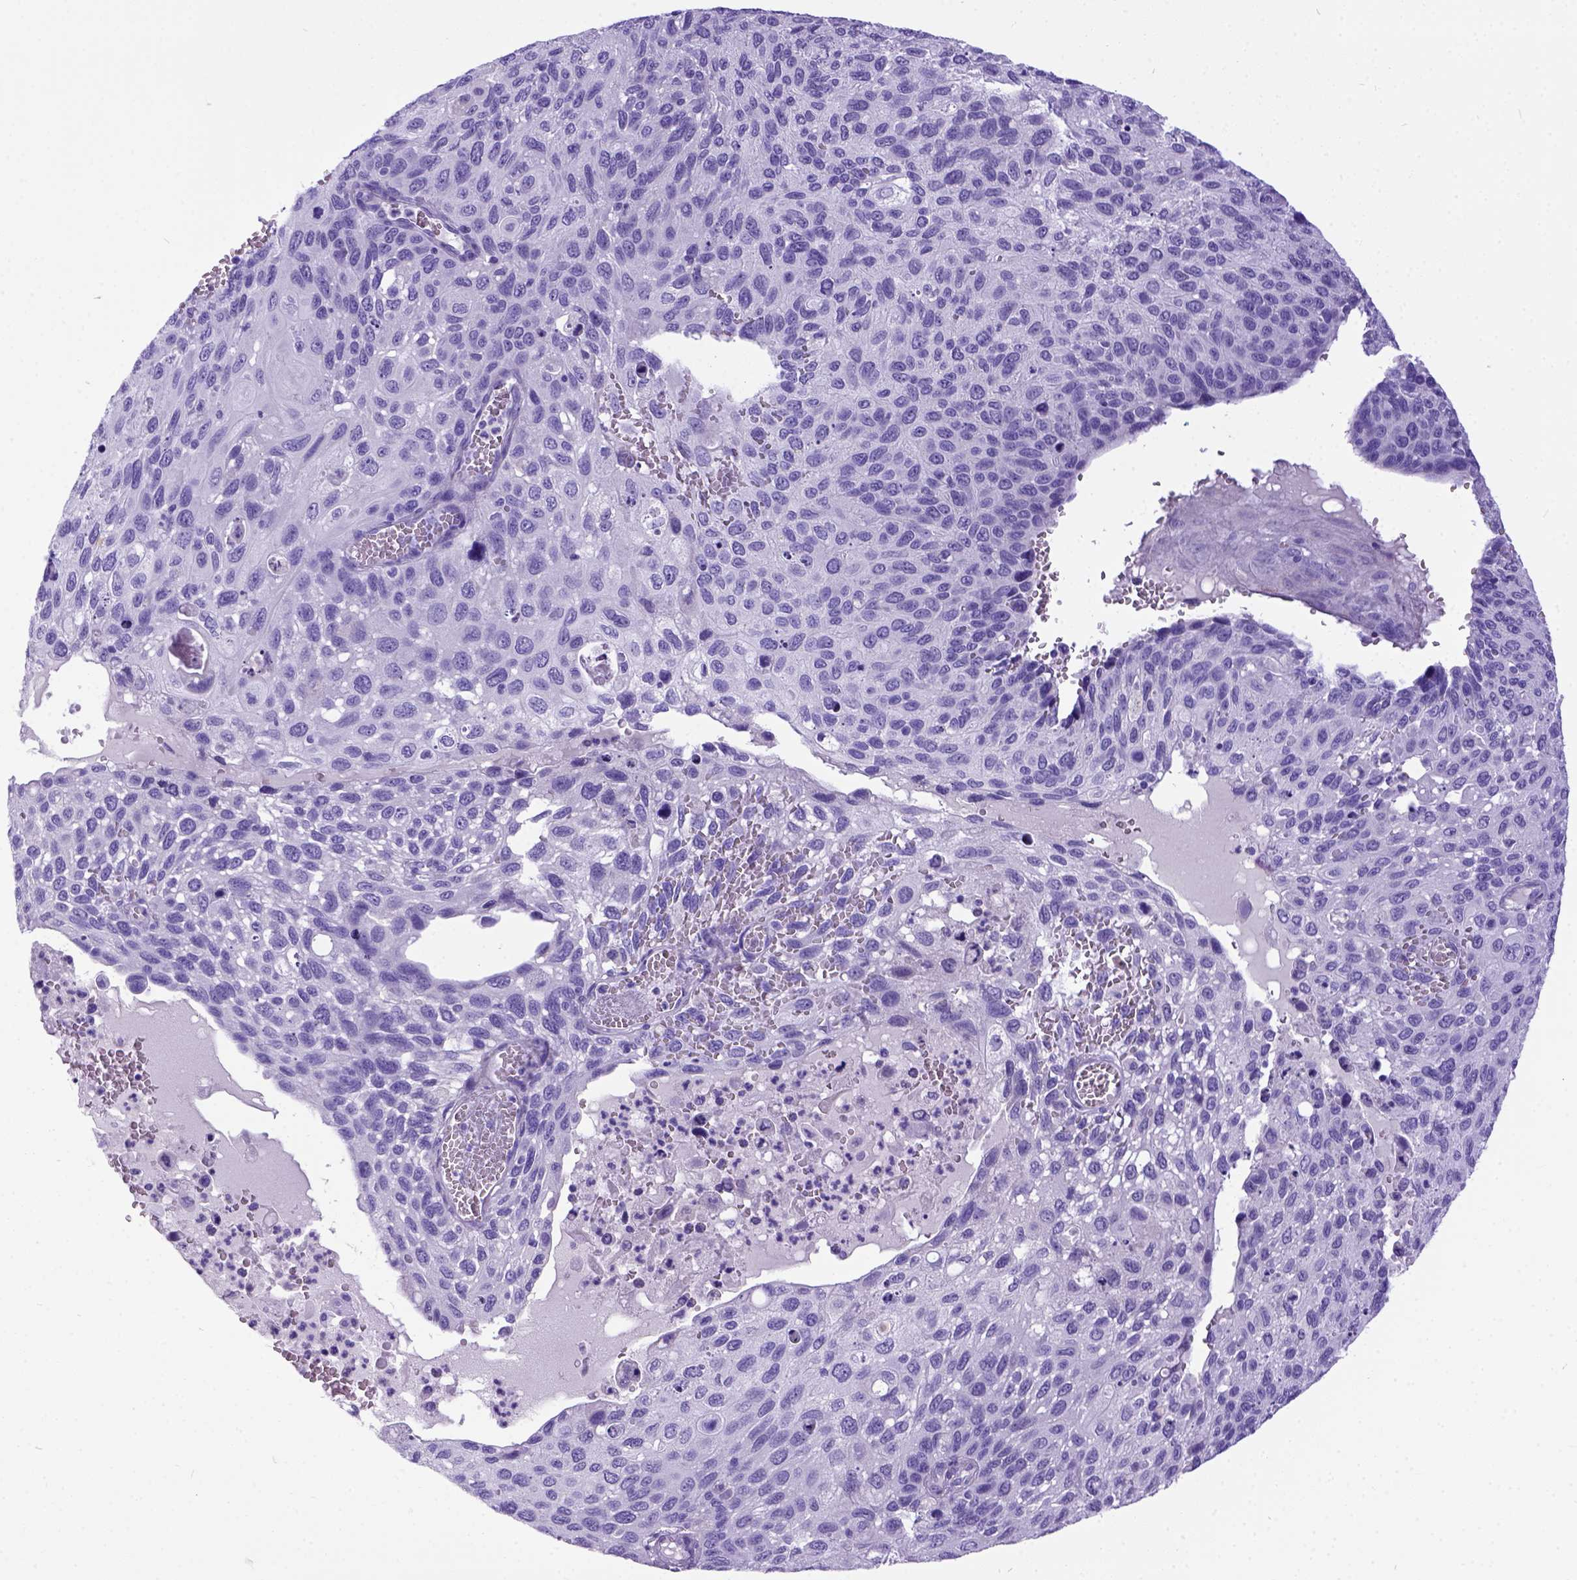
{"staining": {"intensity": "negative", "quantity": "none", "location": "none"}, "tissue": "cervical cancer", "cell_type": "Tumor cells", "image_type": "cancer", "snomed": [{"axis": "morphology", "description": "Squamous cell carcinoma, NOS"}, {"axis": "topography", "description": "Cervix"}], "caption": "Cervical cancer was stained to show a protein in brown. There is no significant positivity in tumor cells.", "gene": "IGF2", "patient": {"sex": "female", "age": 70}}